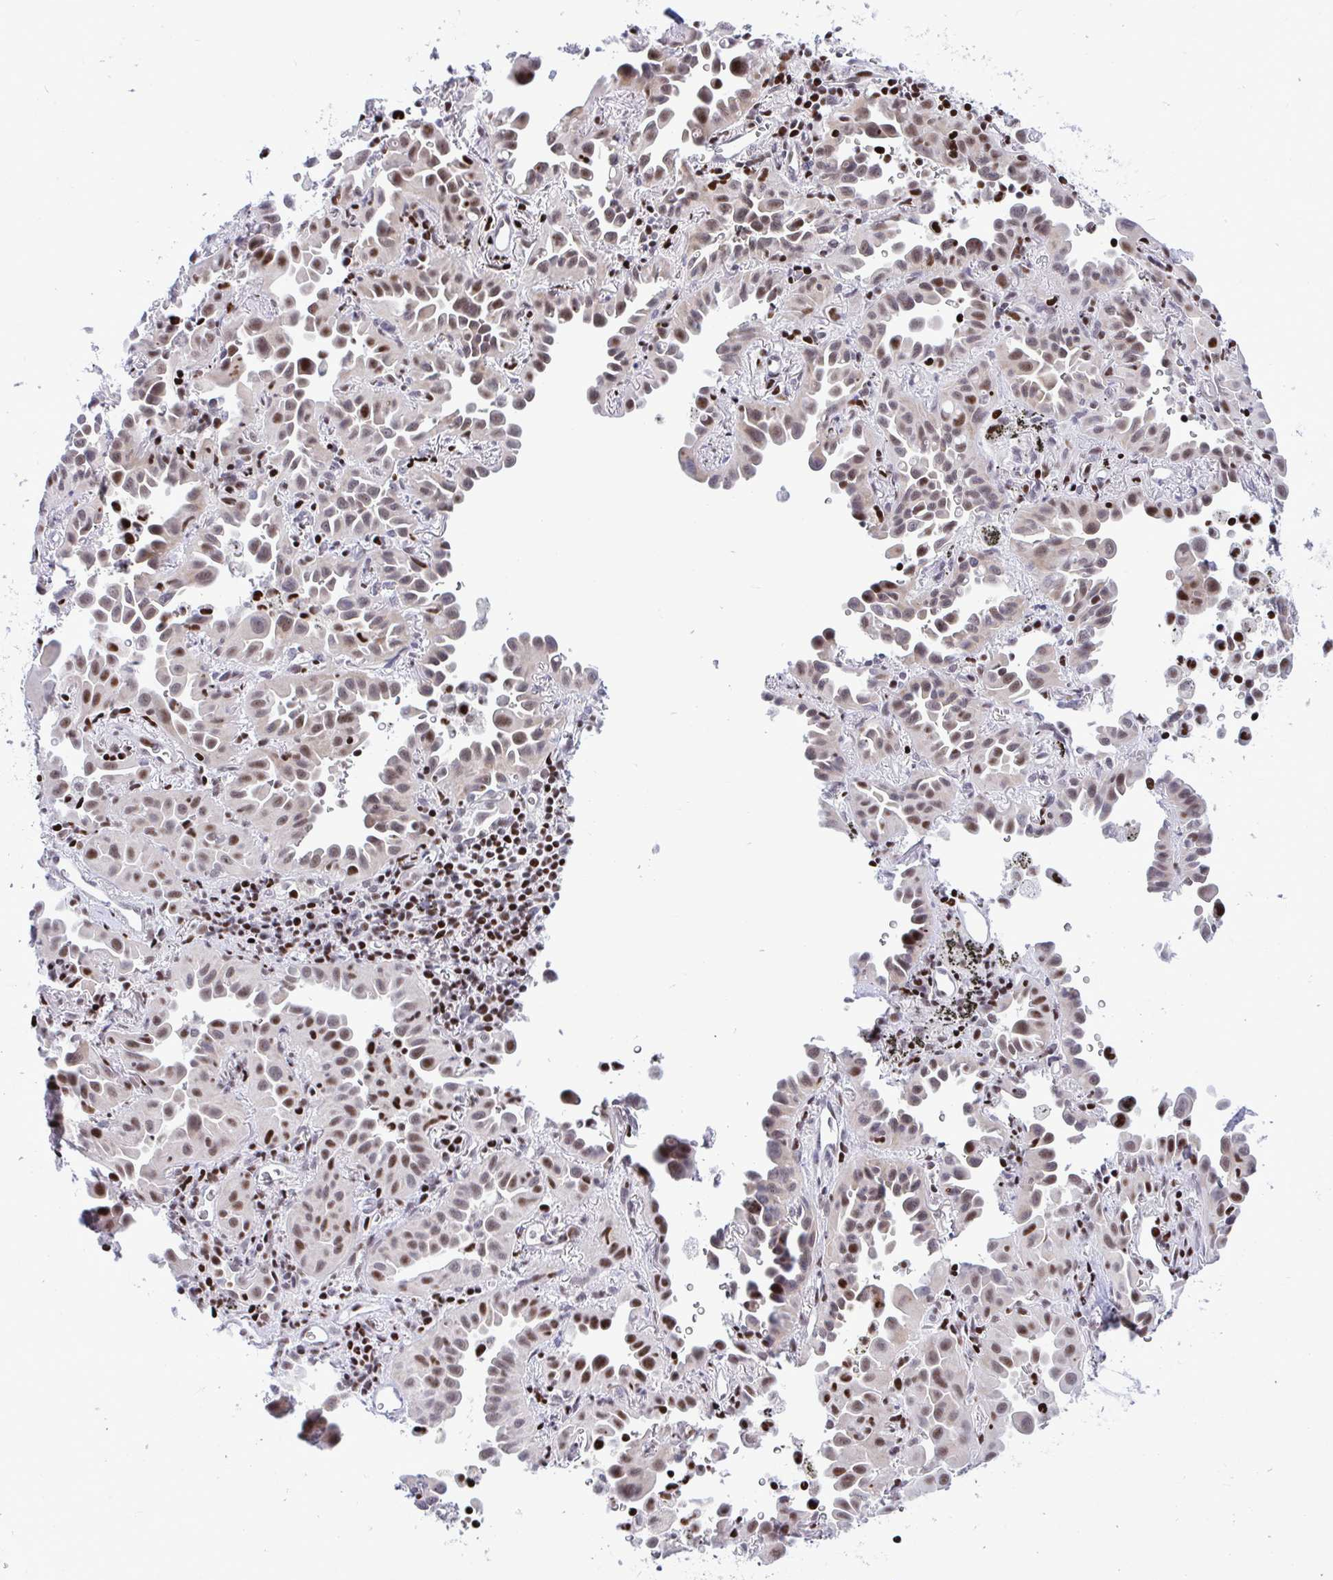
{"staining": {"intensity": "strong", "quantity": "25%-75%", "location": "nuclear"}, "tissue": "lung cancer", "cell_type": "Tumor cells", "image_type": "cancer", "snomed": [{"axis": "morphology", "description": "Adenocarcinoma, NOS"}, {"axis": "topography", "description": "Lung"}], "caption": "A photomicrograph of human lung adenocarcinoma stained for a protein displays strong nuclear brown staining in tumor cells. (Stains: DAB in brown, nuclei in blue, Microscopy: brightfield microscopy at high magnification).", "gene": "C14orf39", "patient": {"sex": "male", "age": 68}}